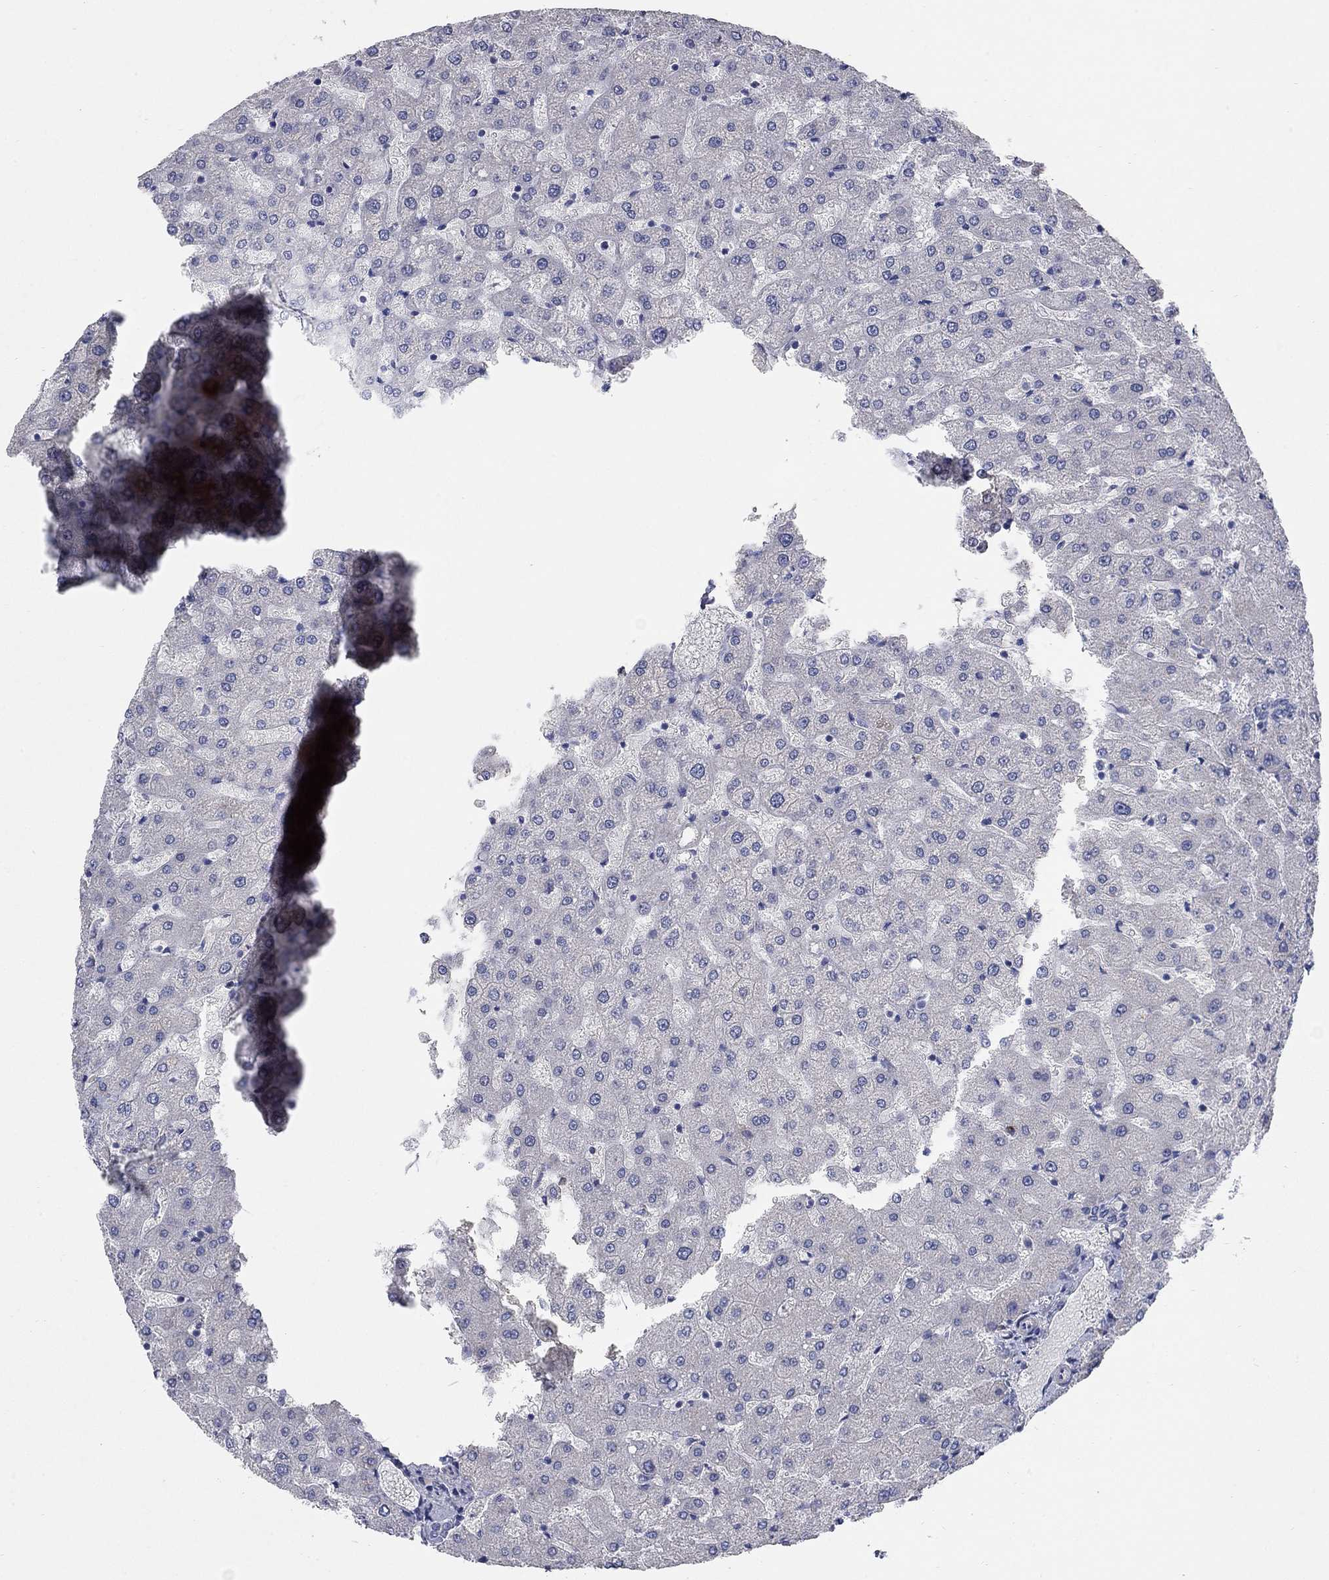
{"staining": {"intensity": "negative", "quantity": "none", "location": "none"}, "tissue": "liver", "cell_type": "Cholangiocytes", "image_type": "normal", "snomed": [{"axis": "morphology", "description": "Normal tissue, NOS"}, {"axis": "topography", "description": "Liver"}], "caption": "An immunohistochemistry (IHC) micrograph of benign liver is shown. There is no staining in cholangiocytes of liver.", "gene": "TMEM249", "patient": {"sex": "female", "age": 50}}